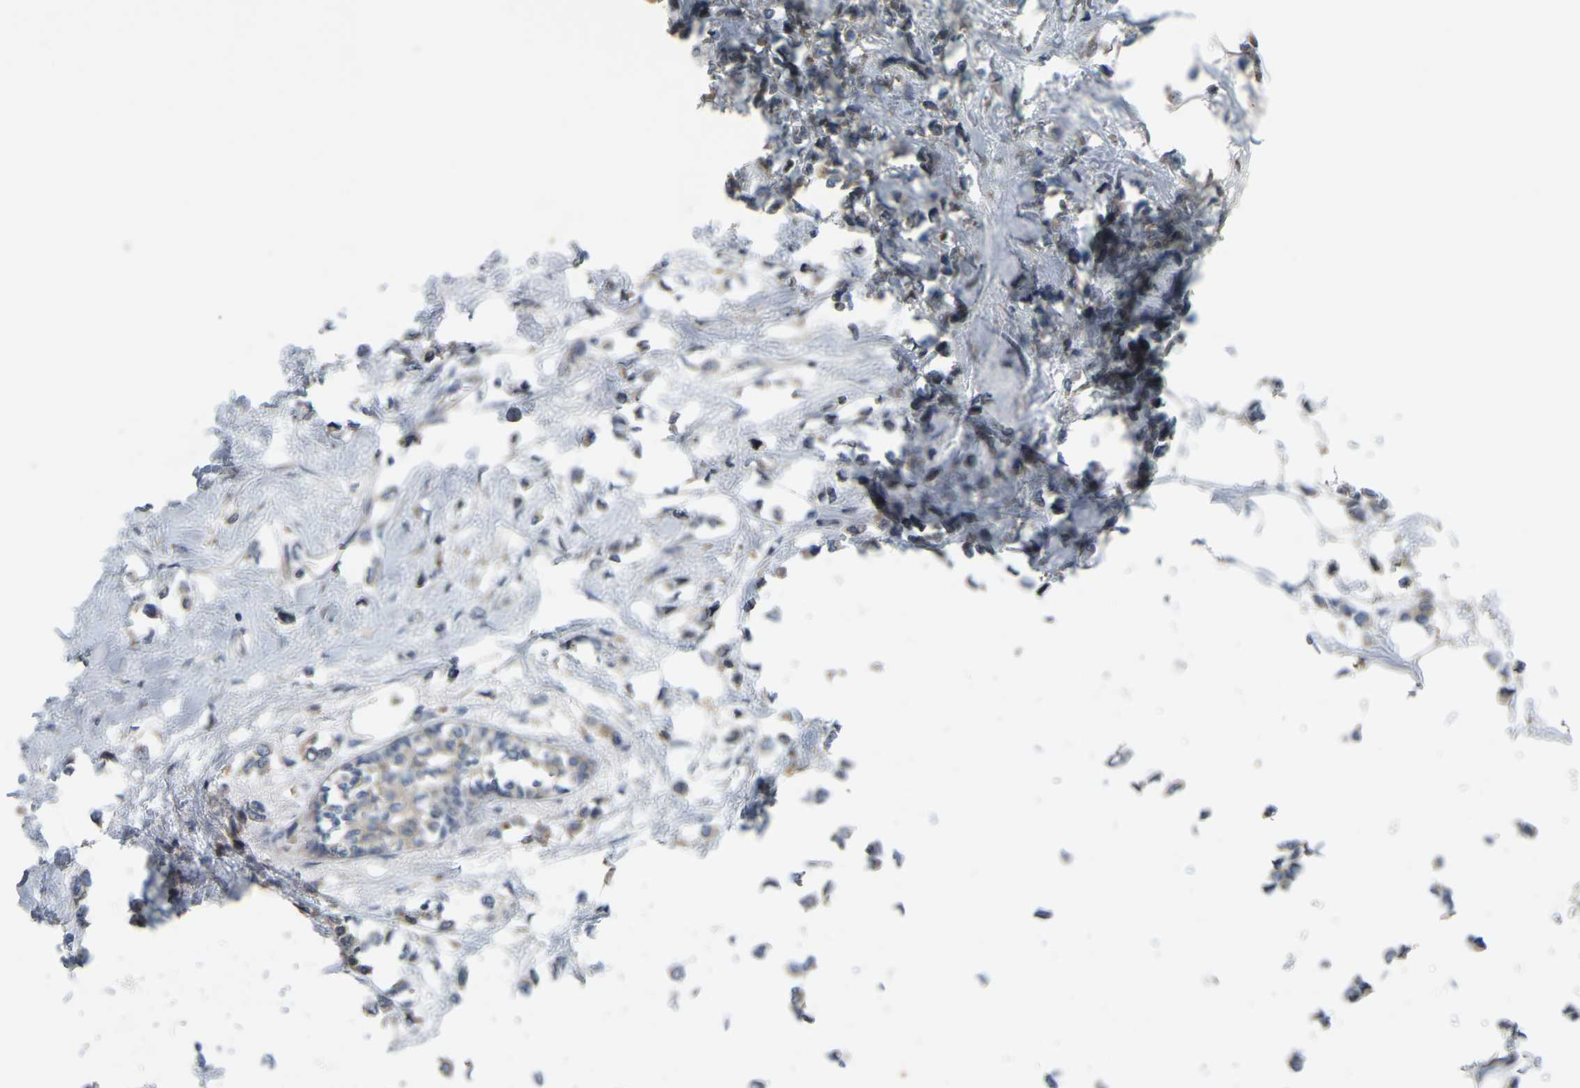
{"staining": {"intensity": "weak", "quantity": ">75%", "location": "cytoplasmic/membranous"}, "tissue": "breast cancer", "cell_type": "Tumor cells", "image_type": "cancer", "snomed": [{"axis": "morphology", "description": "Lobular carcinoma"}, {"axis": "topography", "description": "Breast"}], "caption": "DAB immunohistochemical staining of human breast cancer (lobular carcinoma) demonstrates weak cytoplasmic/membranous protein positivity in about >75% of tumor cells.", "gene": "PARL", "patient": {"sex": "female", "age": 51}}